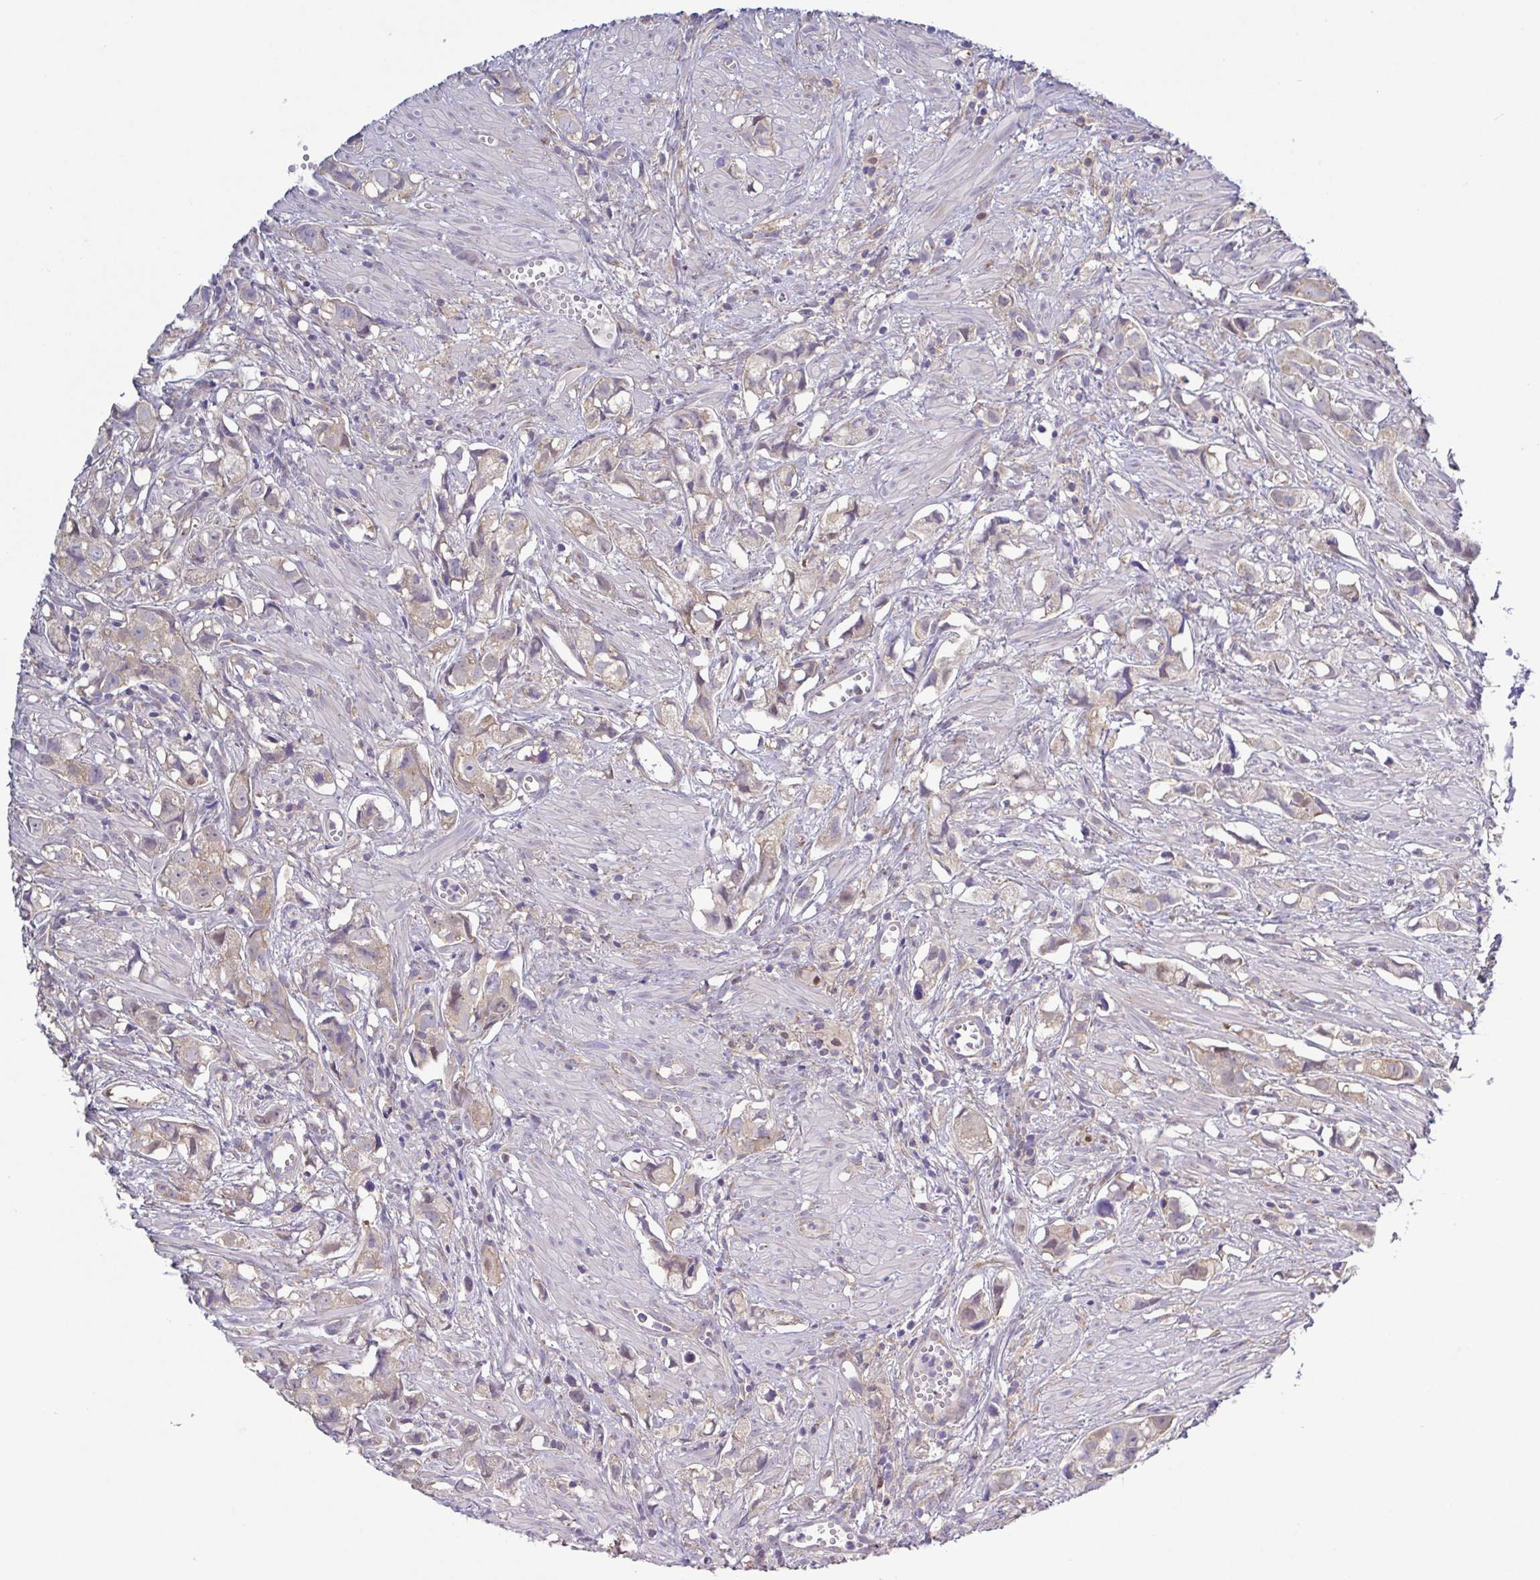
{"staining": {"intensity": "weak", "quantity": "<25%", "location": "cytoplasmic/membranous"}, "tissue": "prostate cancer", "cell_type": "Tumor cells", "image_type": "cancer", "snomed": [{"axis": "morphology", "description": "Adenocarcinoma, High grade"}, {"axis": "topography", "description": "Prostate"}], "caption": "The photomicrograph exhibits no staining of tumor cells in adenocarcinoma (high-grade) (prostate).", "gene": "UBE2Q1", "patient": {"sex": "male", "age": 58}}